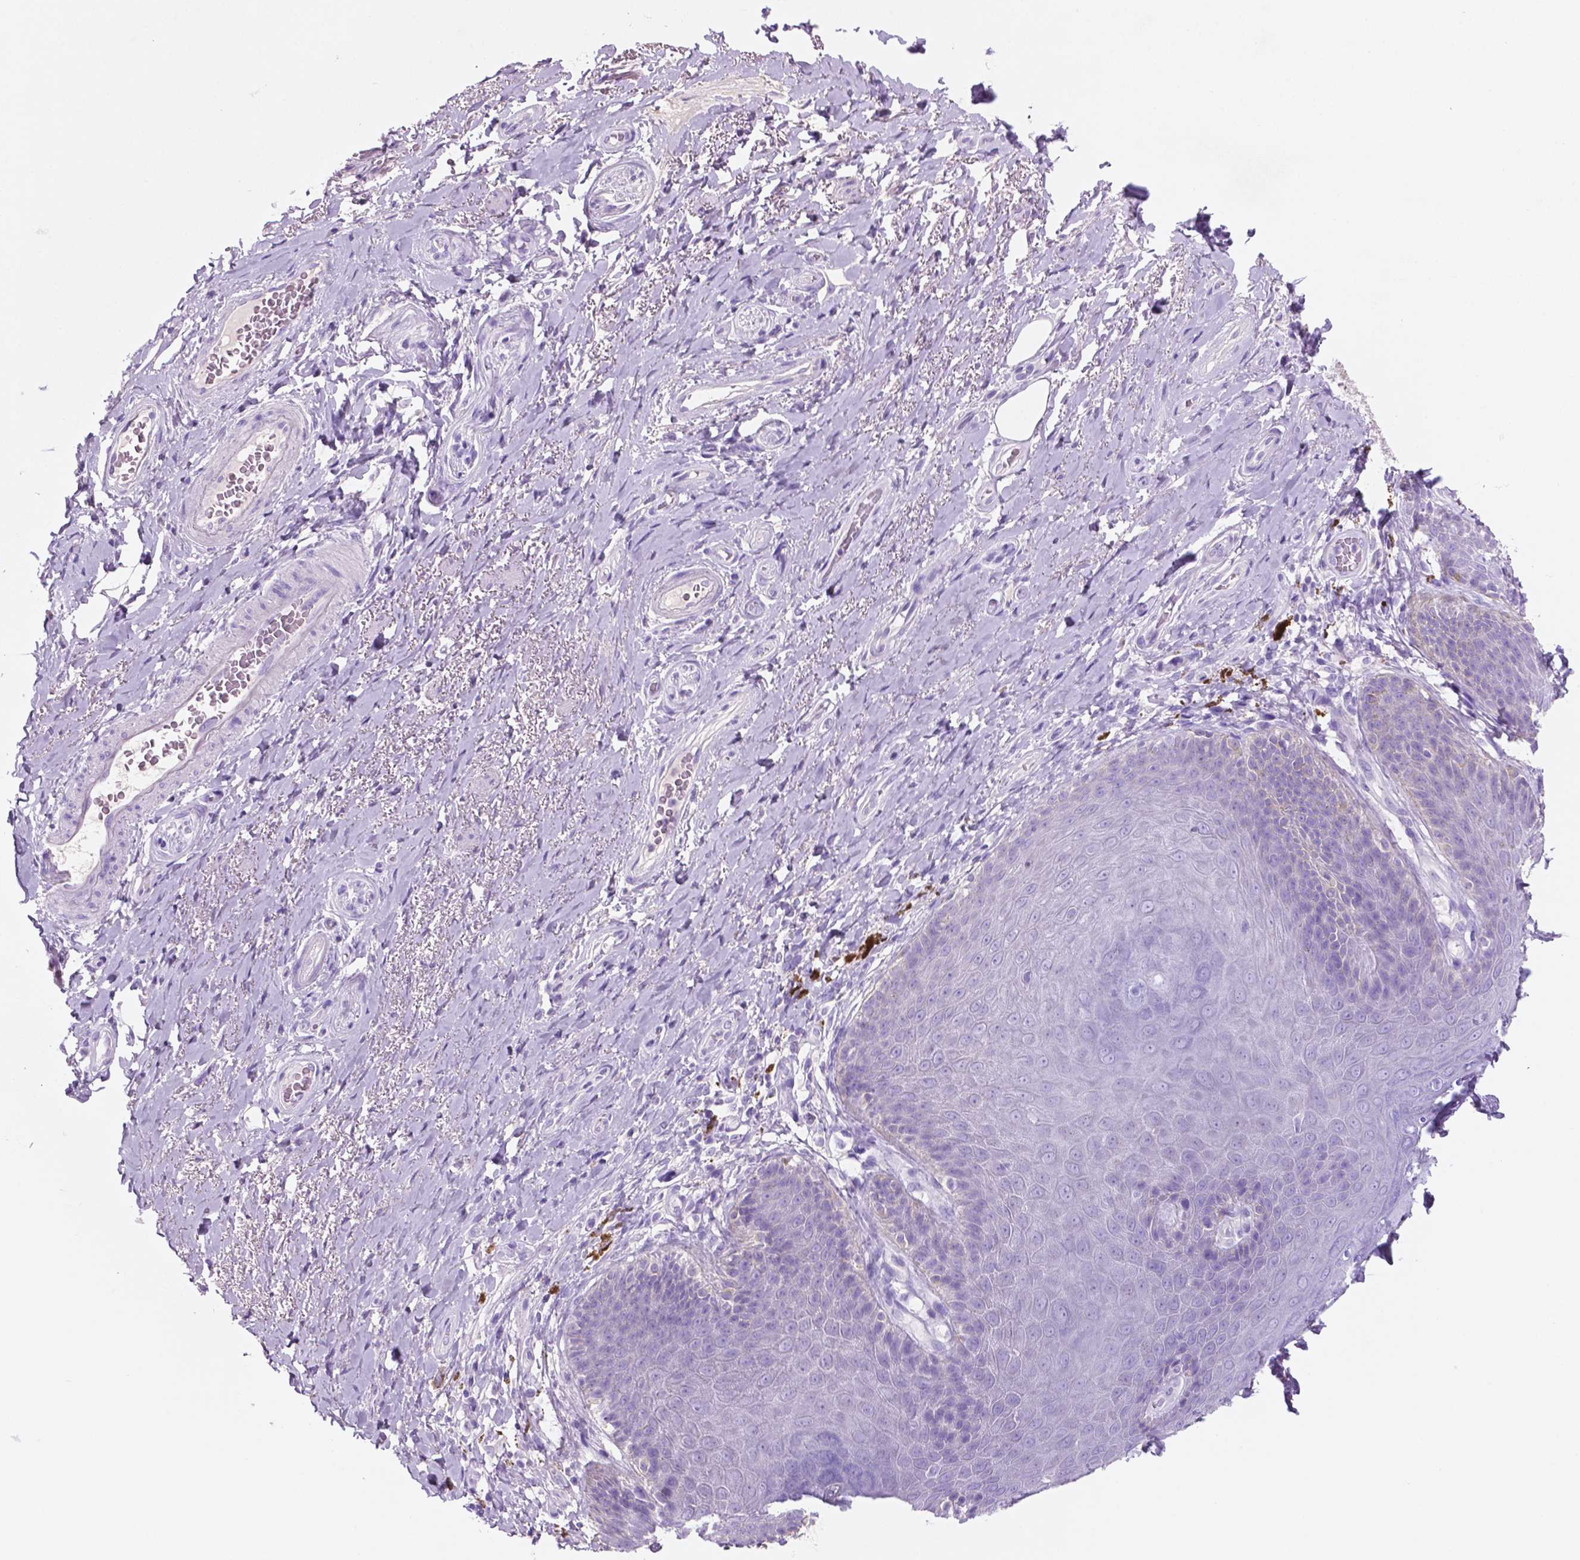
{"staining": {"intensity": "negative", "quantity": "none", "location": "none"}, "tissue": "adipose tissue", "cell_type": "Adipocytes", "image_type": "normal", "snomed": [{"axis": "morphology", "description": "Normal tissue, NOS"}, {"axis": "topography", "description": "Anal"}, {"axis": "topography", "description": "Peripheral nerve tissue"}], "caption": "Human adipose tissue stained for a protein using immunohistochemistry shows no staining in adipocytes.", "gene": "POU4F1", "patient": {"sex": "male", "age": 53}}